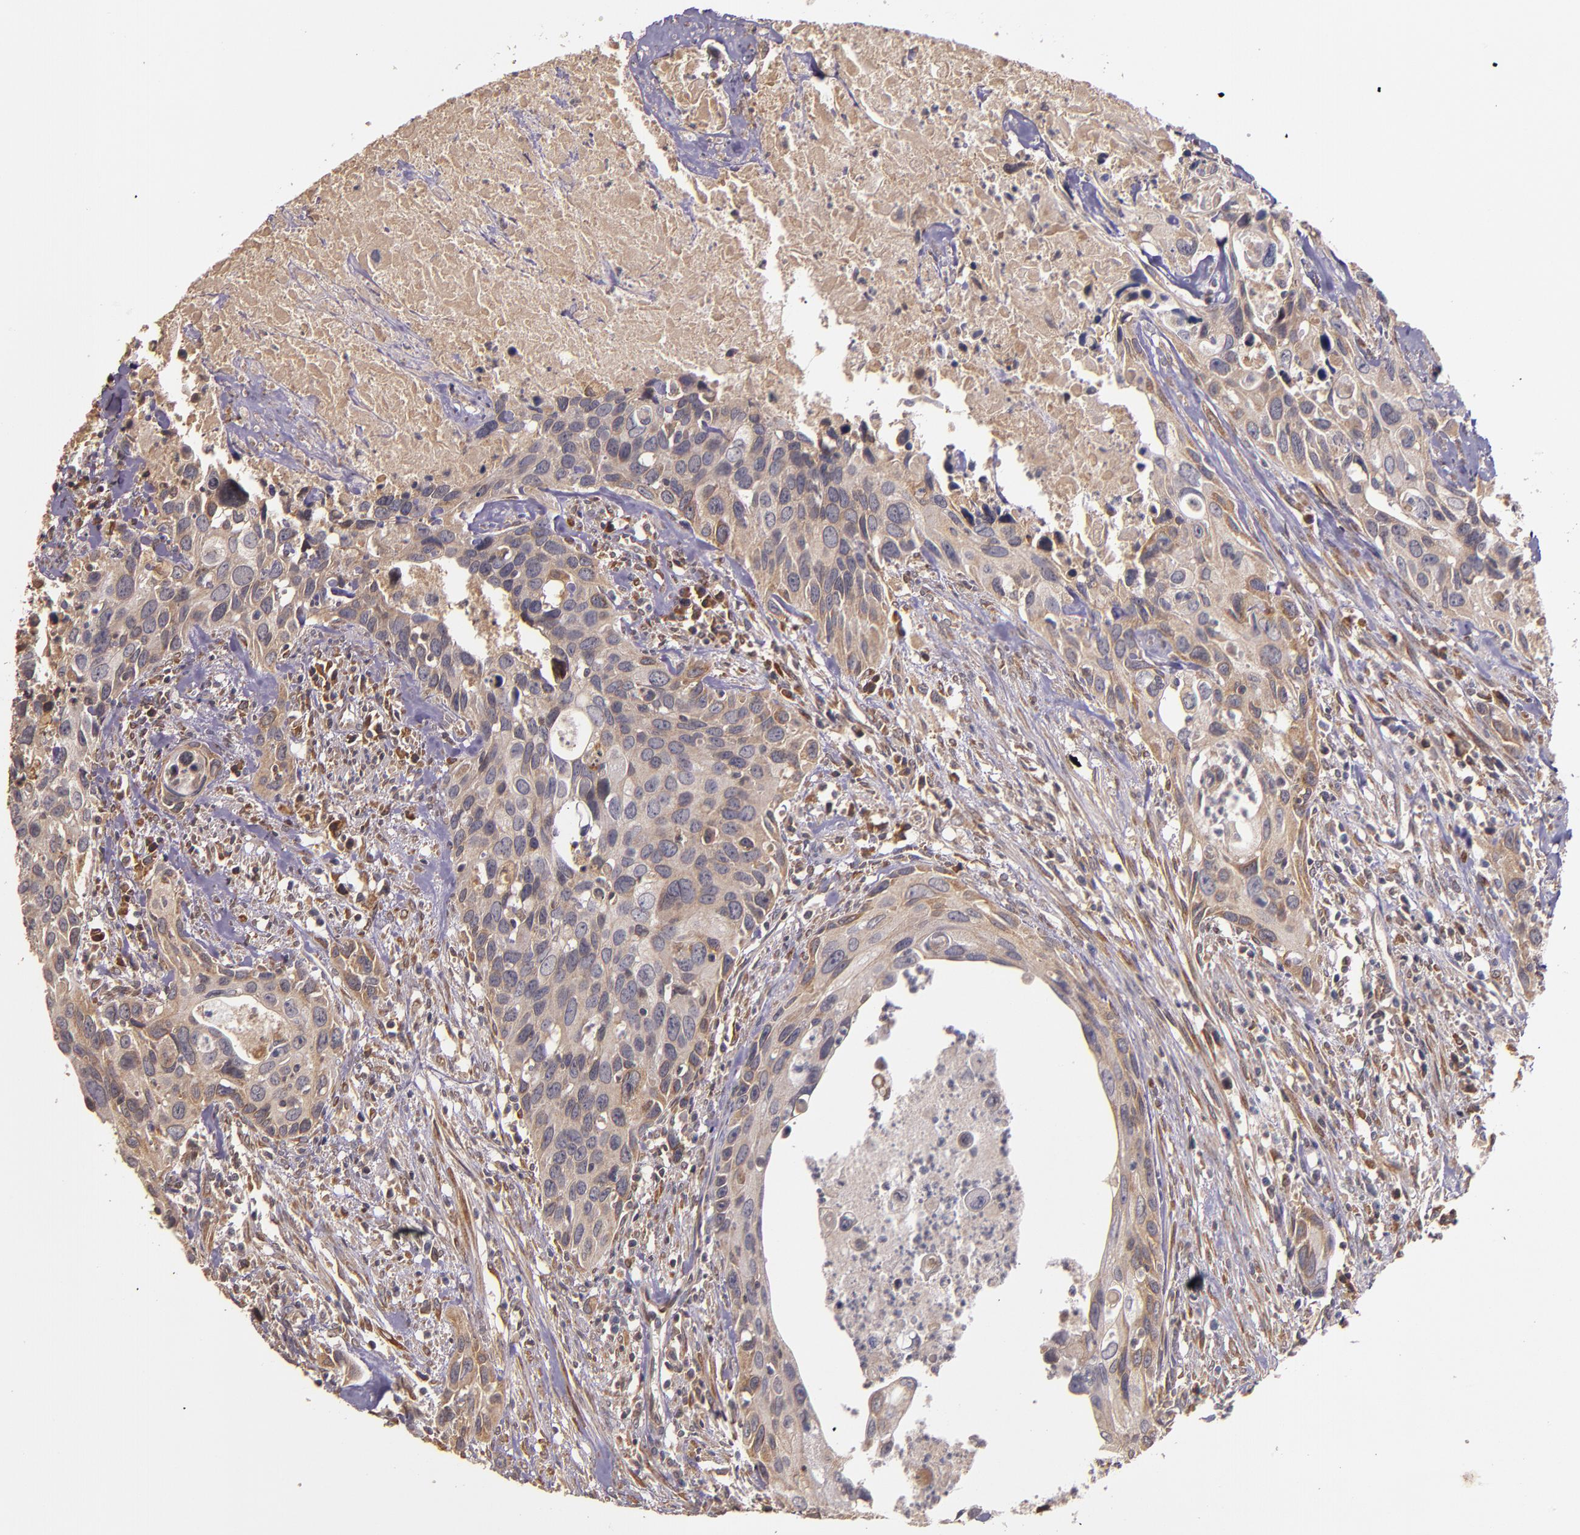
{"staining": {"intensity": "weak", "quantity": ">75%", "location": "cytoplasmic/membranous"}, "tissue": "urothelial cancer", "cell_type": "Tumor cells", "image_type": "cancer", "snomed": [{"axis": "morphology", "description": "Urothelial carcinoma, High grade"}, {"axis": "topography", "description": "Urinary bladder"}], "caption": "Human urothelial carcinoma (high-grade) stained with a brown dye displays weak cytoplasmic/membranous positive staining in approximately >75% of tumor cells.", "gene": "PRAF2", "patient": {"sex": "male", "age": 71}}